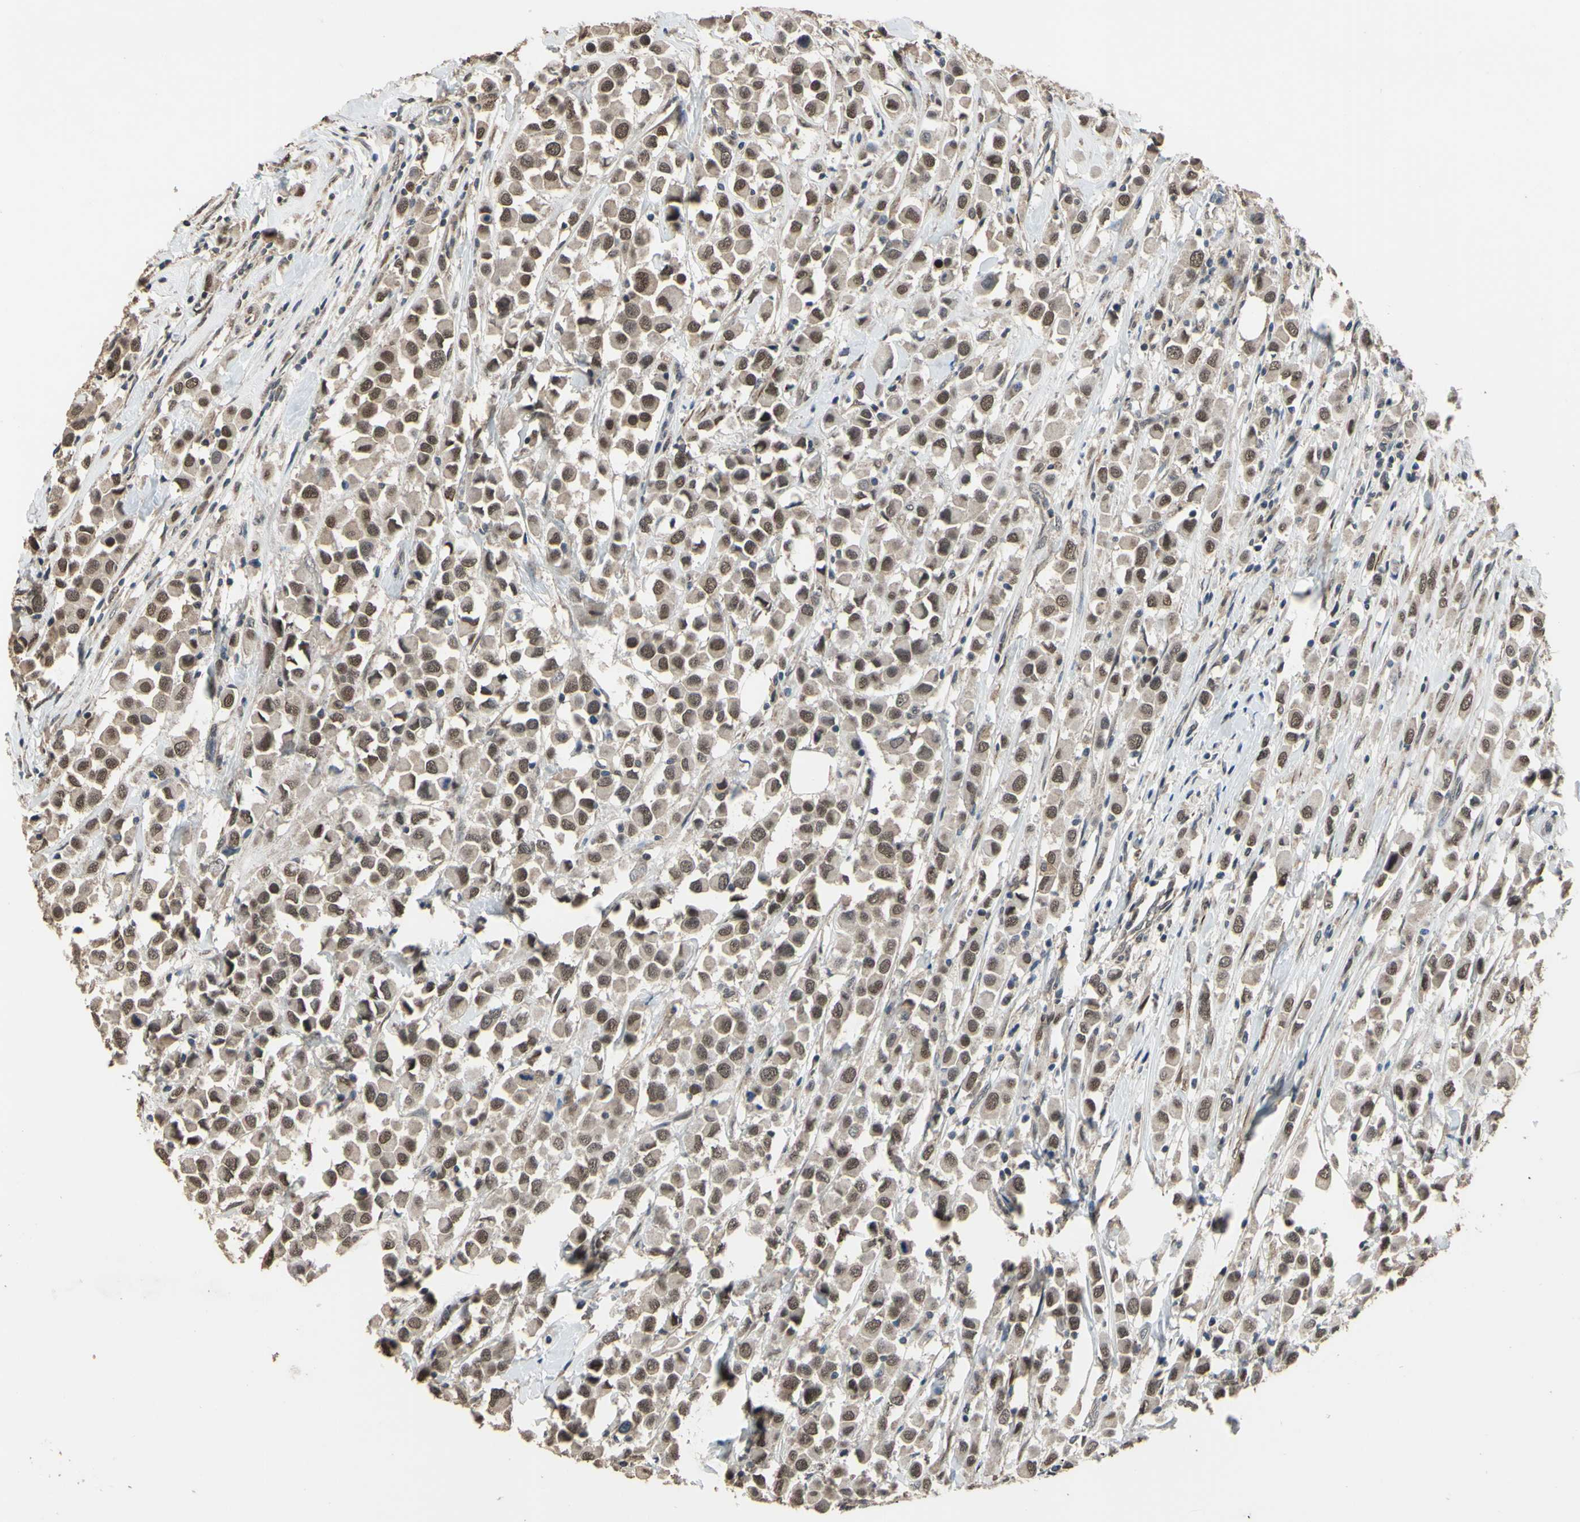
{"staining": {"intensity": "moderate", "quantity": ">75%", "location": "cytoplasmic/membranous,nuclear"}, "tissue": "breast cancer", "cell_type": "Tumor cells", "image_type": "cancer", "snomed": [{"axis": "morphology", "description": "Duct carcinoma"}, {"axis": "topography", "description": "Breast"}], "caption": "A brown stain shows moderate cytoplasmic/membranous and nuclear positivity of a protein in breast cancer (invasive ductal carcinoma) tumor cells.", "gene": "ZNF174", "patient": {"sex": "female", "age": 61}}